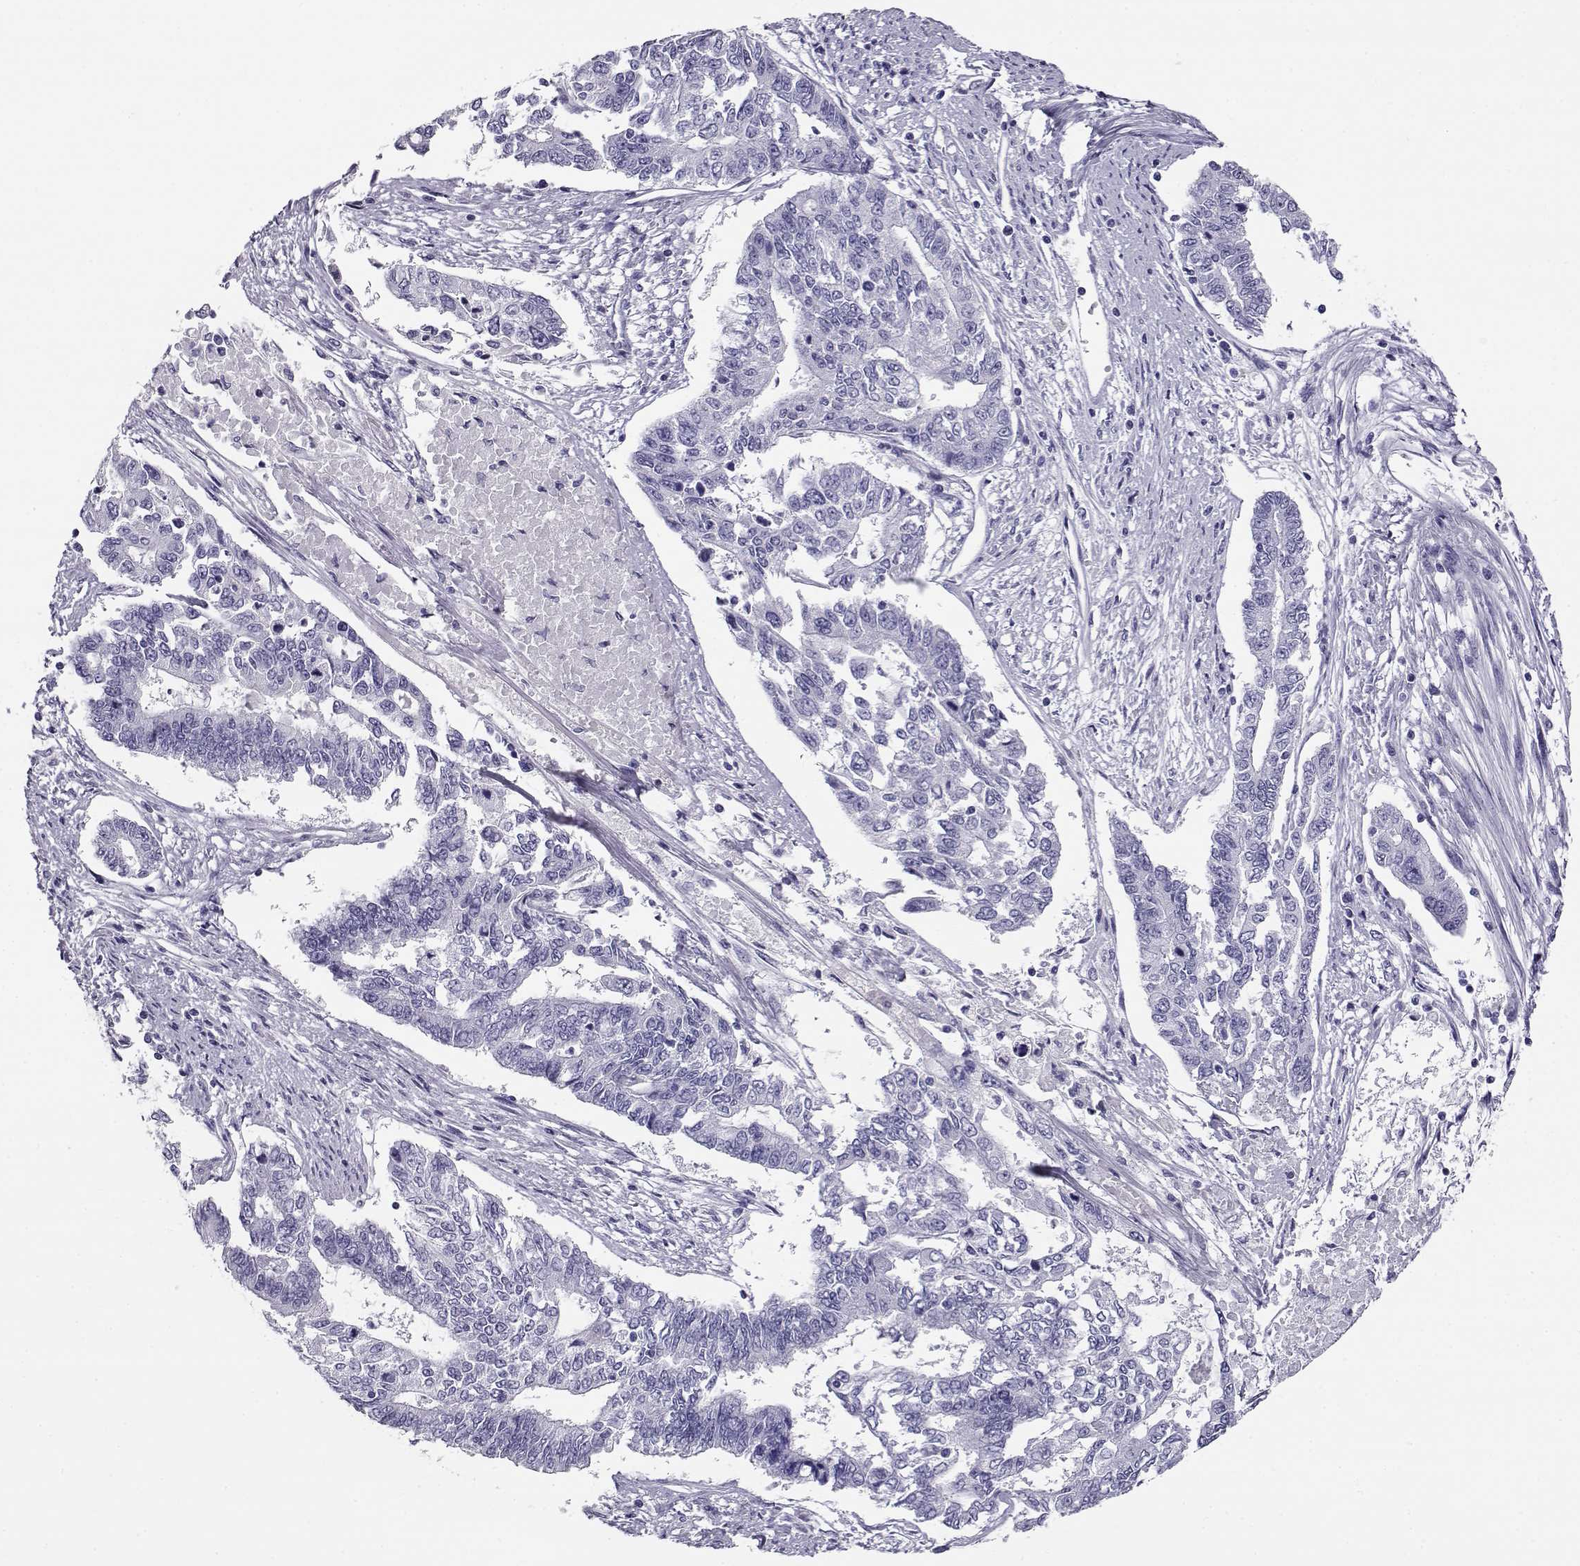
{"staining": {"intensity": "negative", "quantity": "none", "location": "none"}, "tissue": "endometrial cancer", "cell_type": "Tumor cells", "image_type": "cancer", "snomed": [{"axis": "morphology", "description": "Adenocarcinoma, NOS"}, {"axis": "topography", "description": "Uterus"}], "caption": "A high-resolution image shows immunohistochemistry (IHC) staining of endometrial cancer, which shows no significant positivity in tumor cells.", "gene": "CABS1", "patient": {"sex": "female", "age": 59}}